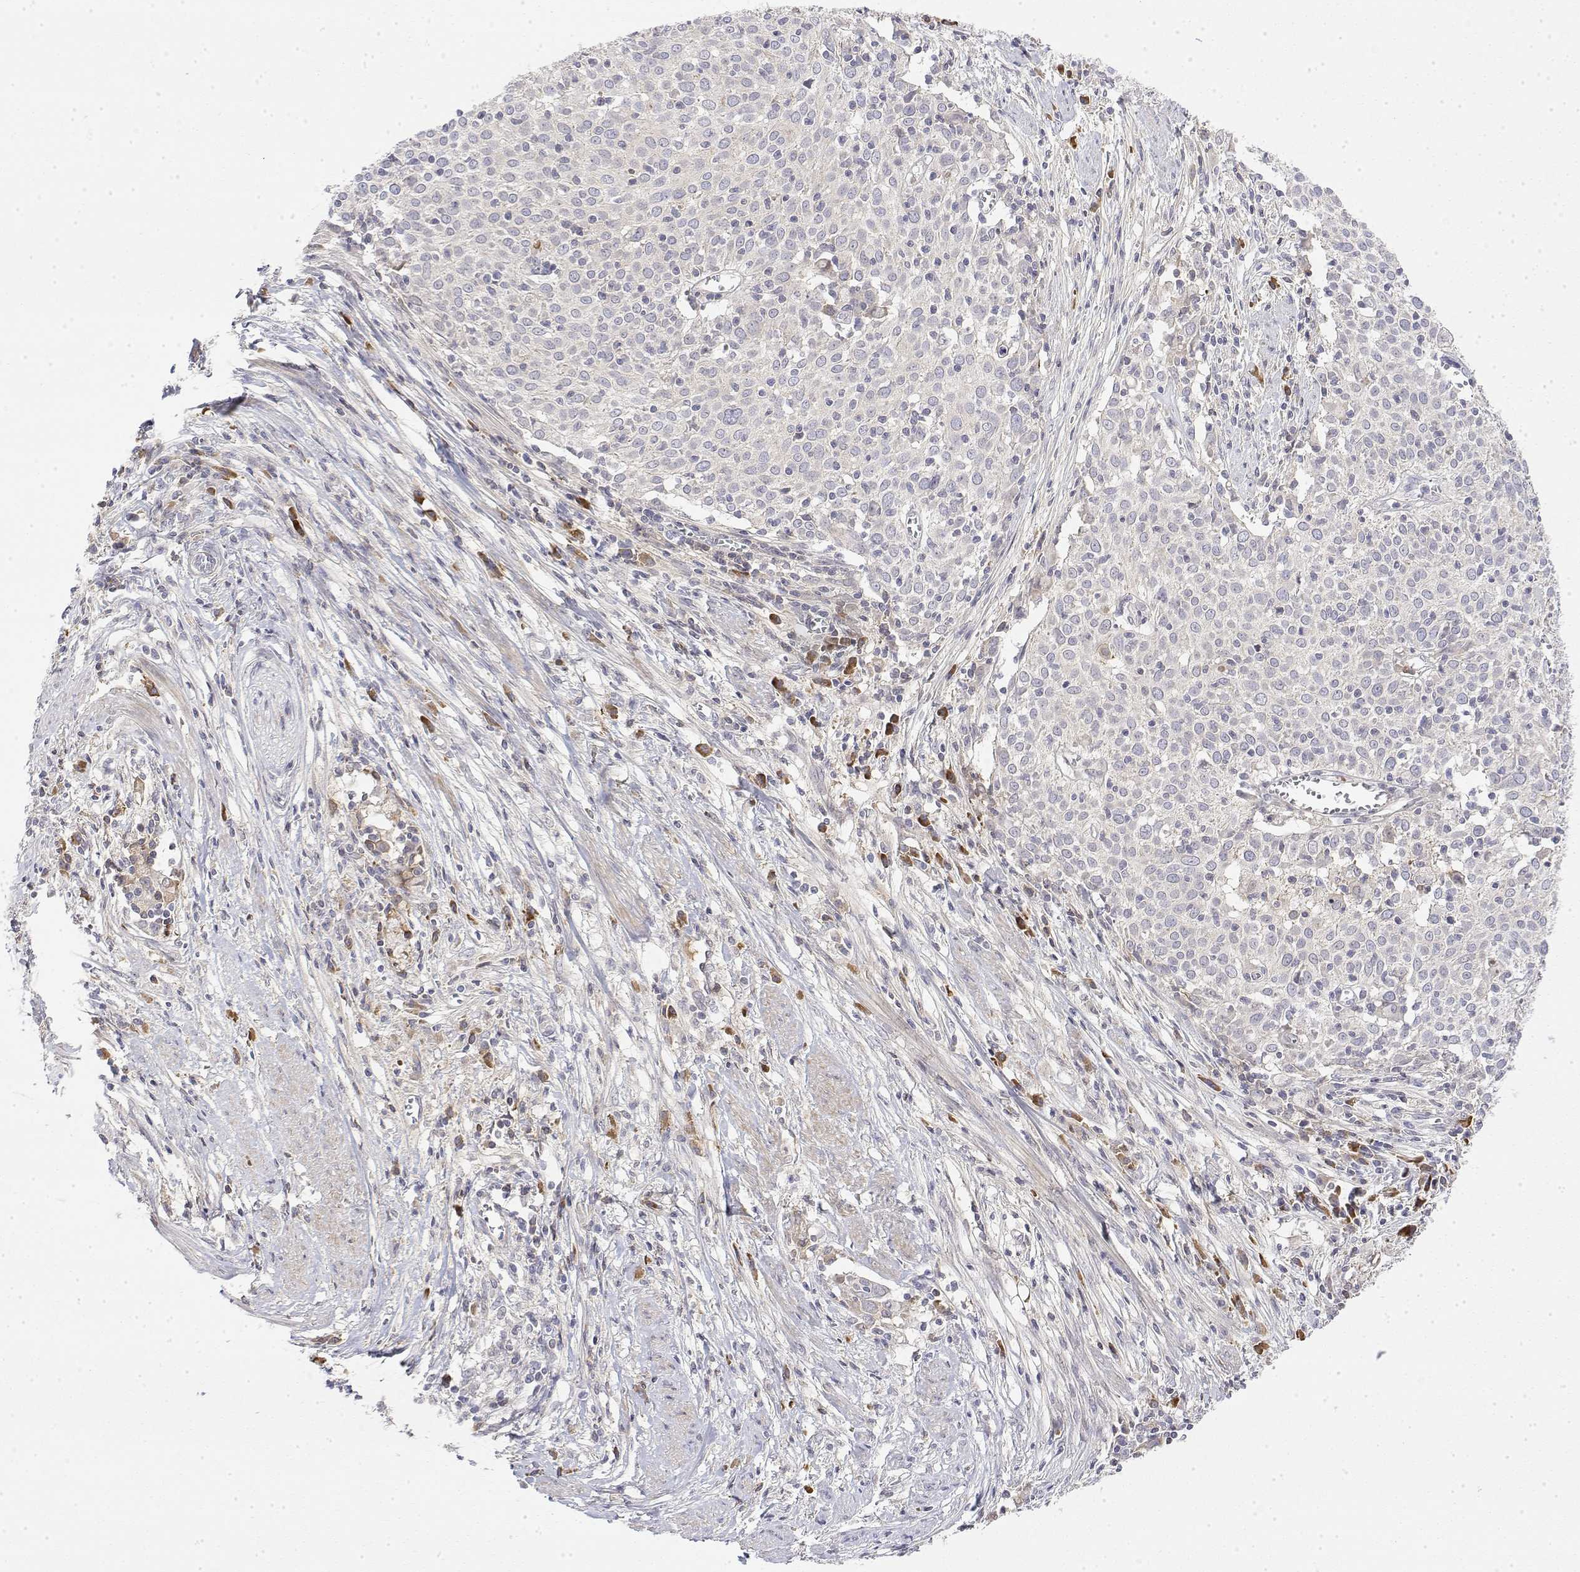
{"staining": {"intensity": "negative", "quantity": "none", "location": "none"}, "tissue": "cervical cancer", "cell_type": "Tumor cells", "image_type": "cancer", "snomed": [{"axis": "morphology", "description": "Squamous cell carcinoma, NOS"}, {"axis": "topography", "description": "Cervix"}], "caption": "Immunohistochemical staining of human cervical cancer (squamous cell carcinoma) reveals no significant expression in tumor cells. Brightfield microscopy of IHC stained with DAB (3,3'-diaminobenzidine) (brown) and hematoxylin (blue), captured at high magnification.", "gene": "IGFBP4", "patient": {"sex": "female", "age": 39}}